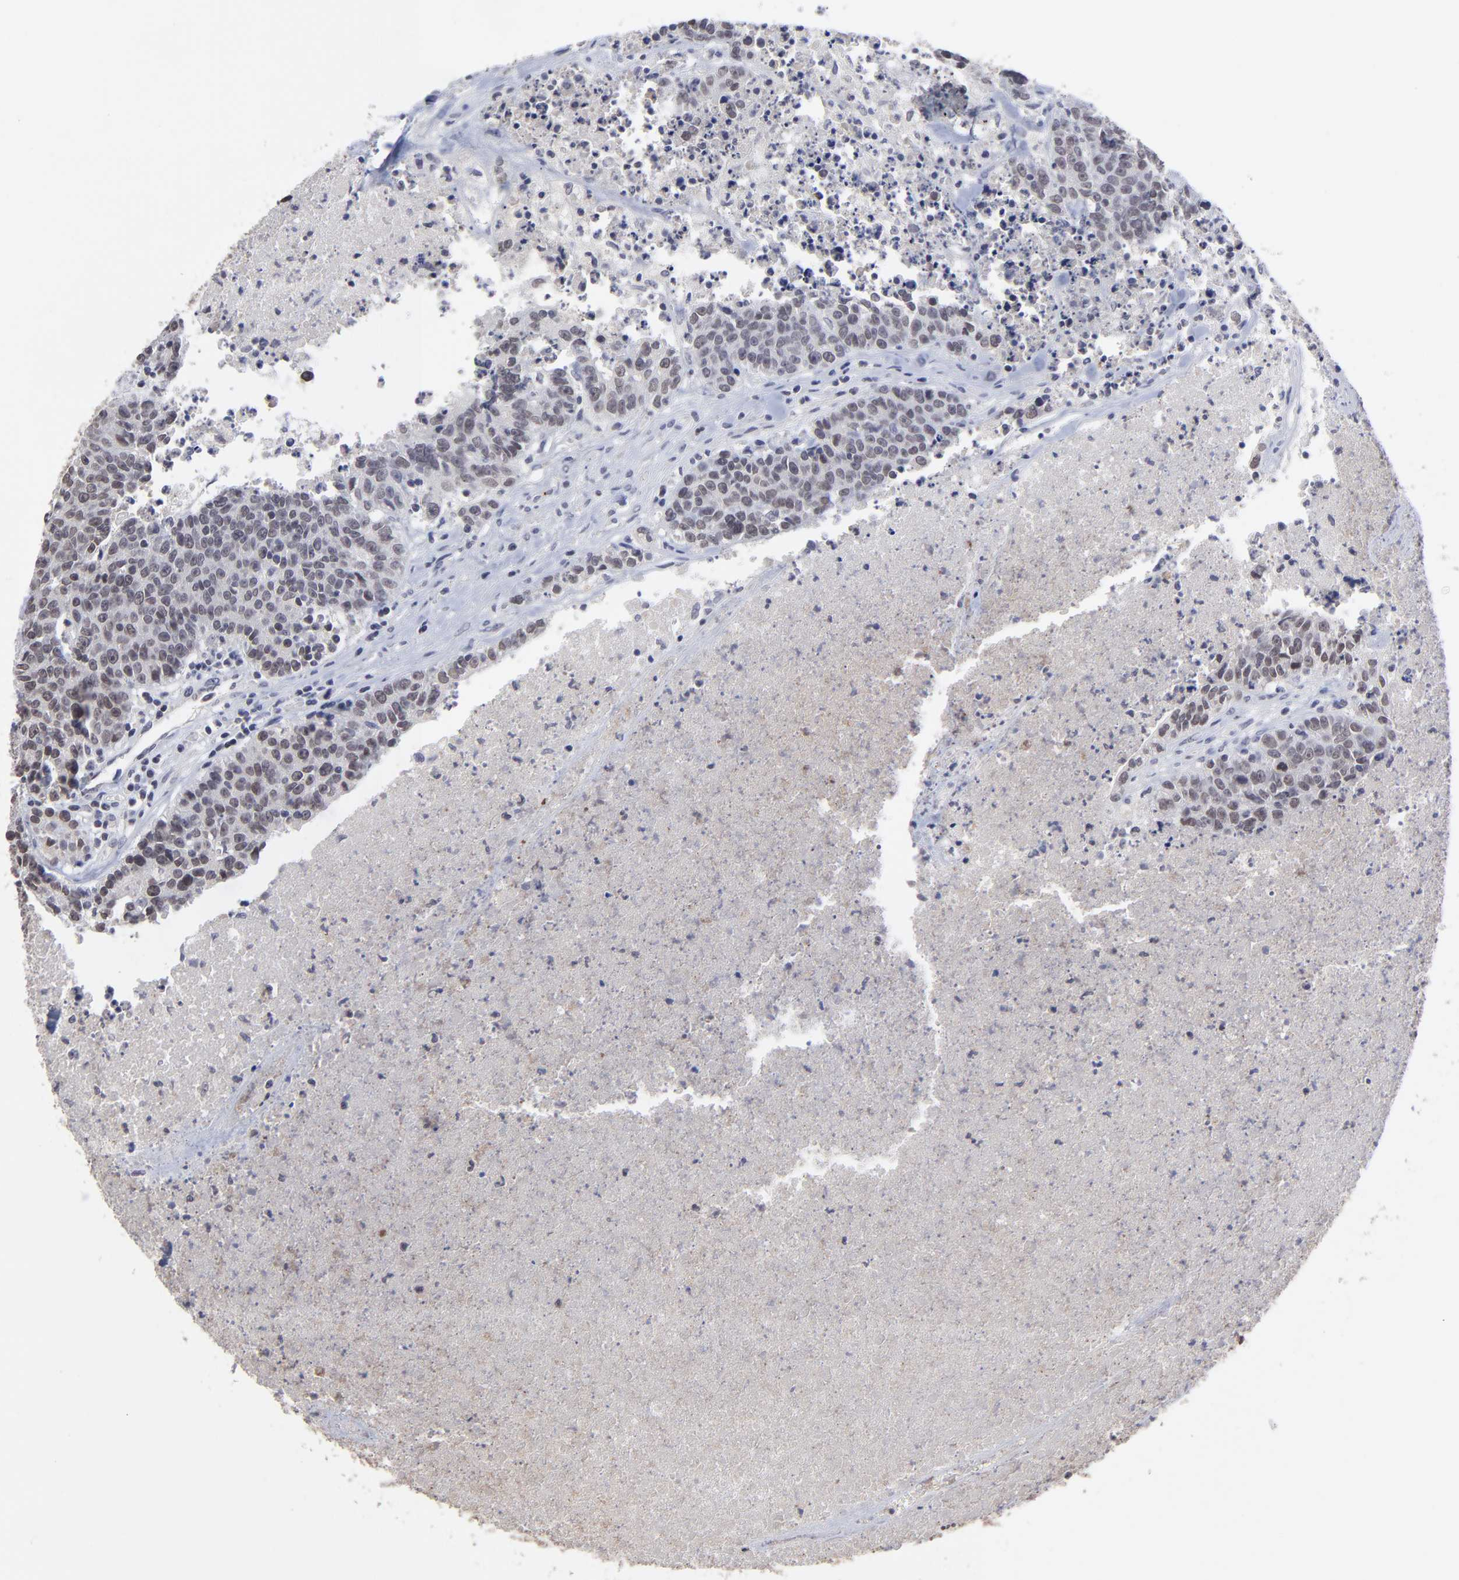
{"staining": {"intensity": "moderate", "quantity": ">75%", "location": "nuclear"}, "tissue": "colorectal cancer", "cell_type": "Tumor cells", "image_type": "cancer", "snomed": [{"axis": "morphology", "description": "Adenocarcinoma, NOS"}, {"axis": "topography", "description": "Colon"}], "caption": "Immunohistochemical staining of human adenocarcinoma (colorectal) exhibits medium levels of moderate nuclear expression in about >75% of tumor cells.", "gene": "ZNF419", "patient": {"sex": "female", "age": 53}}